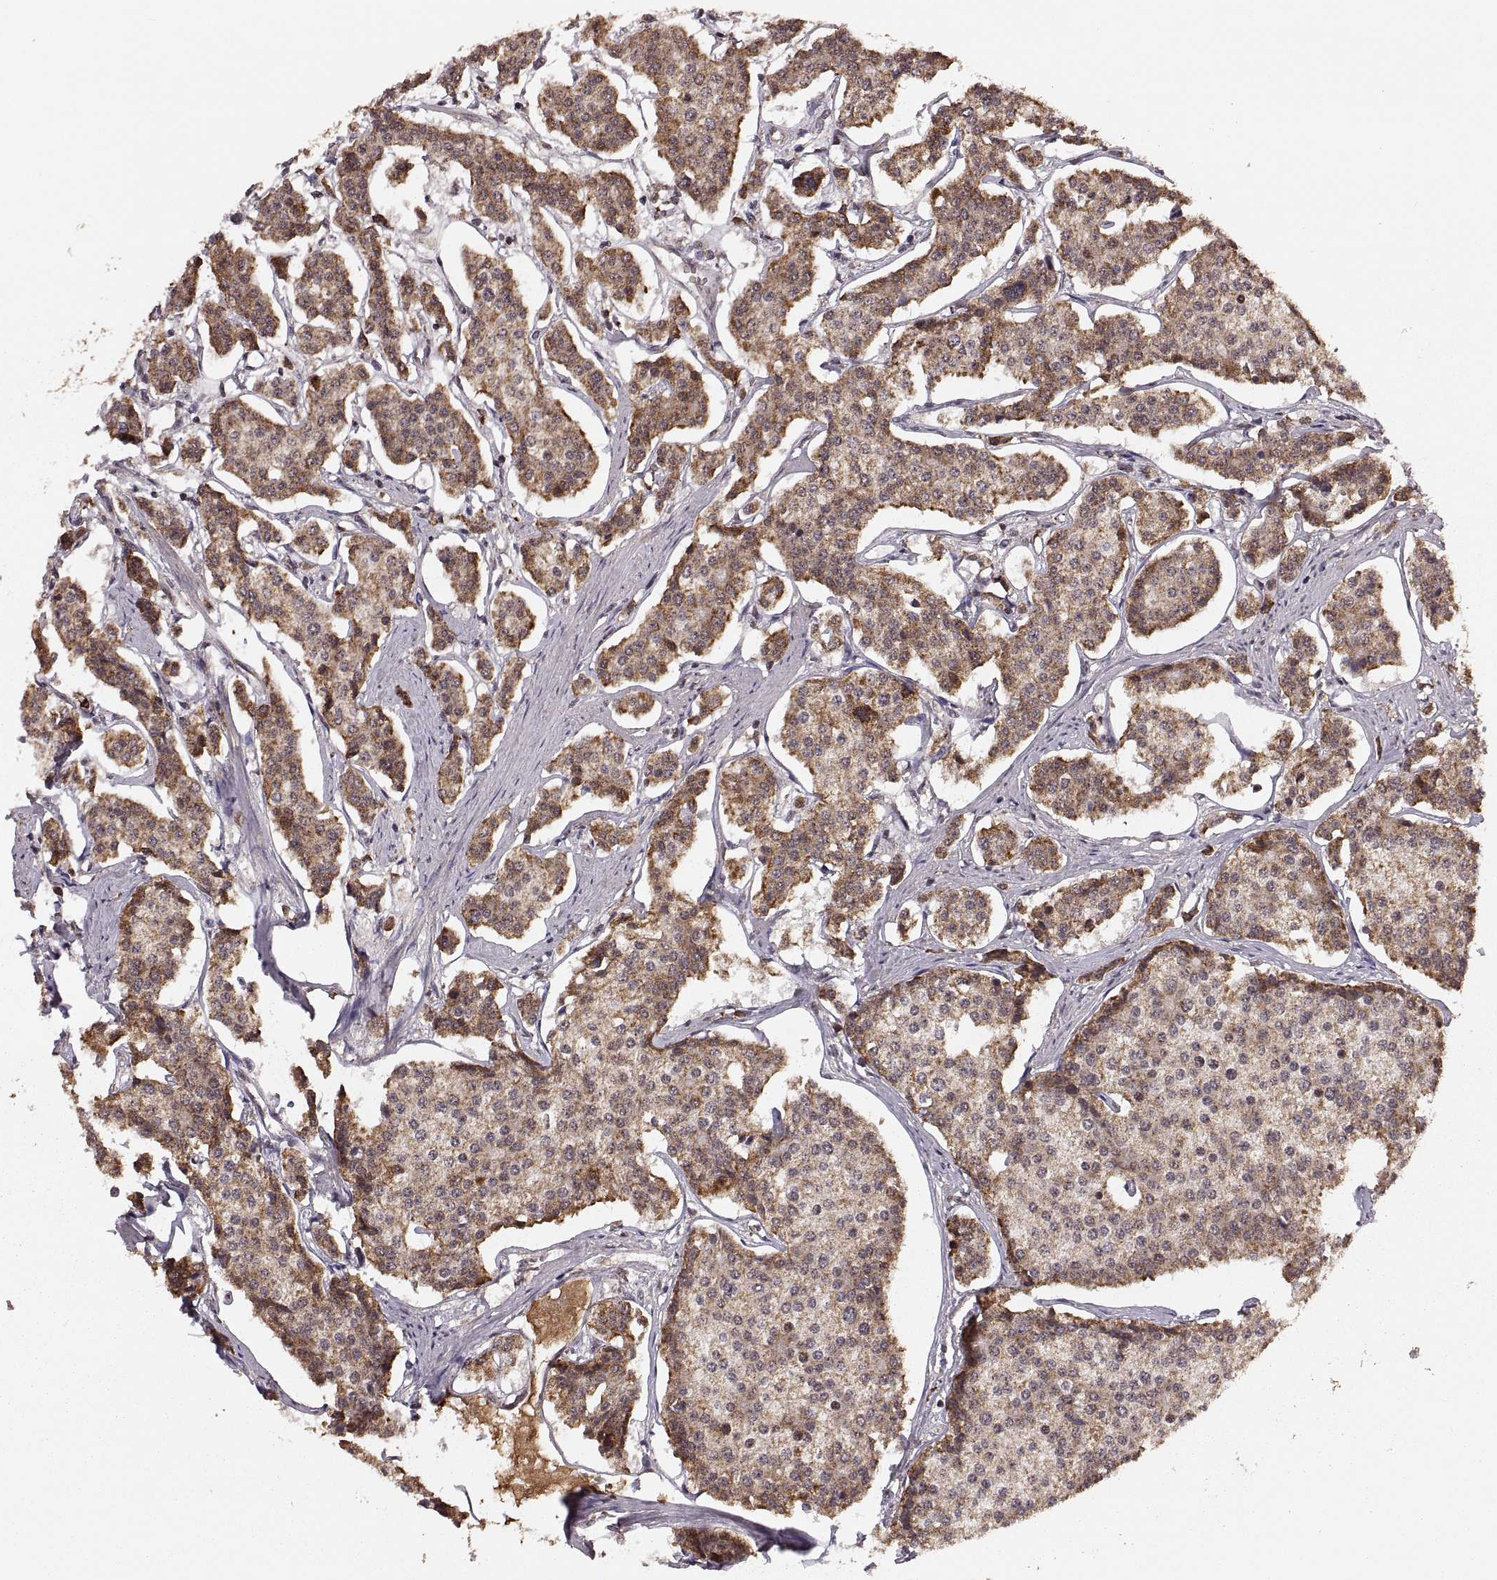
{"staining": {"intensity": "moderate", "quantity": ">75%", "location": "cytoplasmic/membranous"}, "tissue": "carcinoid", "cell_type": "Tumor cells", "image_type": "cancer", "snomed": [{"axis": "morphology", "description": "Carcinoid, malignant, NOS"}, {"axis": "topography", "description": "Small intestine"}], "caption": "The photomicrograph exhibits staining of carcinoid, revealing moderate cytoplasmic/membranous protein expression (brown color) within tumor cells. The staining was performed using DAB, with brown indicating positive protein expression. Nuclei are stained blue with hematoxylin.", "gene": "RFT1", "patient": {"sex": "female", "age": 65}}